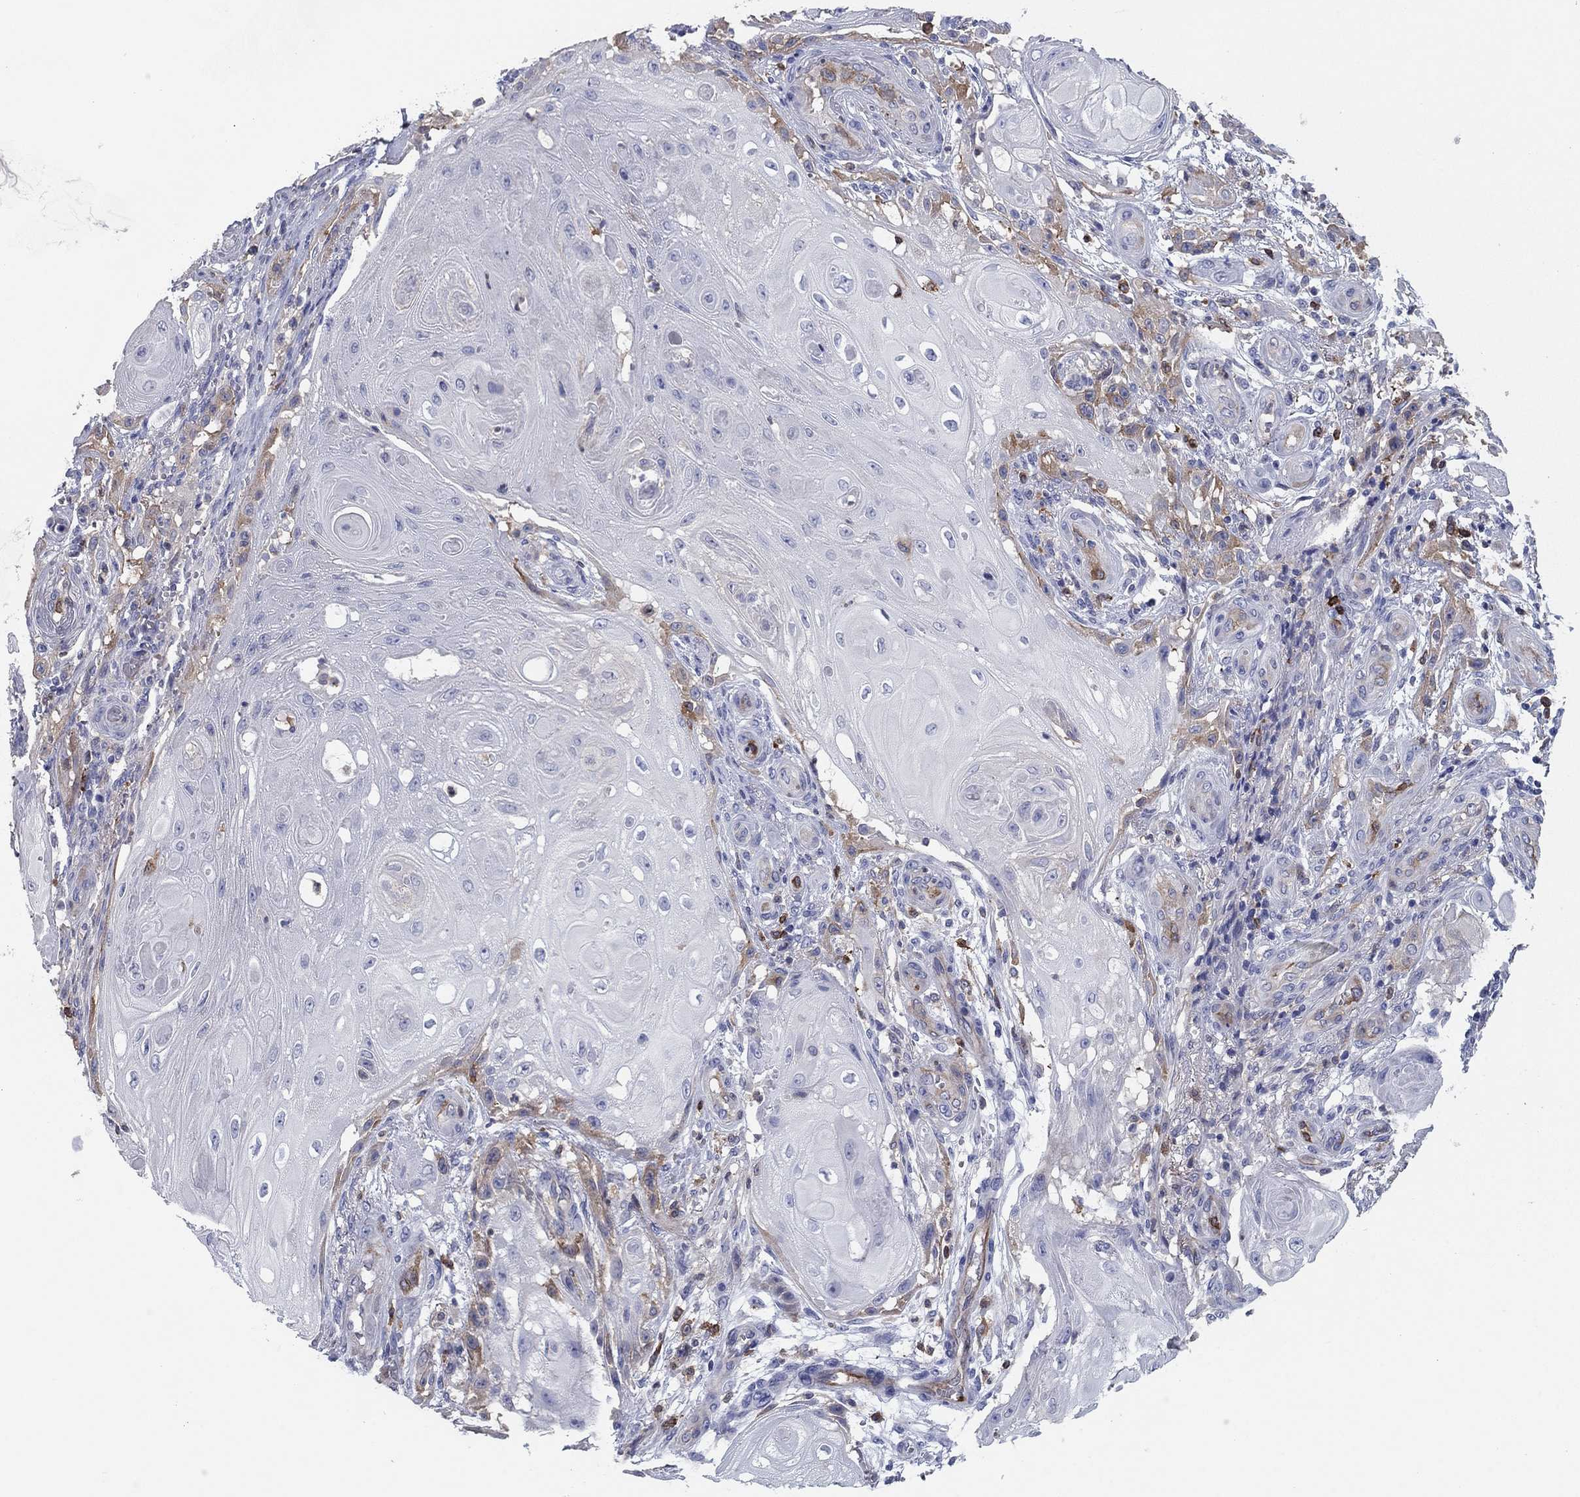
{"staining": {"intensity": "negative", "quantity": "none", "location": "none"}, "tissue": "skin cancer", "cell_type": "Tumor cells", "image_type": "cancer", "snomed": [{"axis": "morphology", "description": "Squamous cell carcinoma, NOS"}, {"axis": "topography", "description": "Skin"}], "caption": "An IHC image of skin cancer (squamous cell carcinoma) is shown. There is no staining in tumor cells of skin cancer (squamous cell carcinoma). (Stains: DAB IHC with hematoxylin counter stain, Microscopy: brightfield microscopy at high magnification).", "gene": "STMN1", "patient": {"sex": "male", "age": 62}}